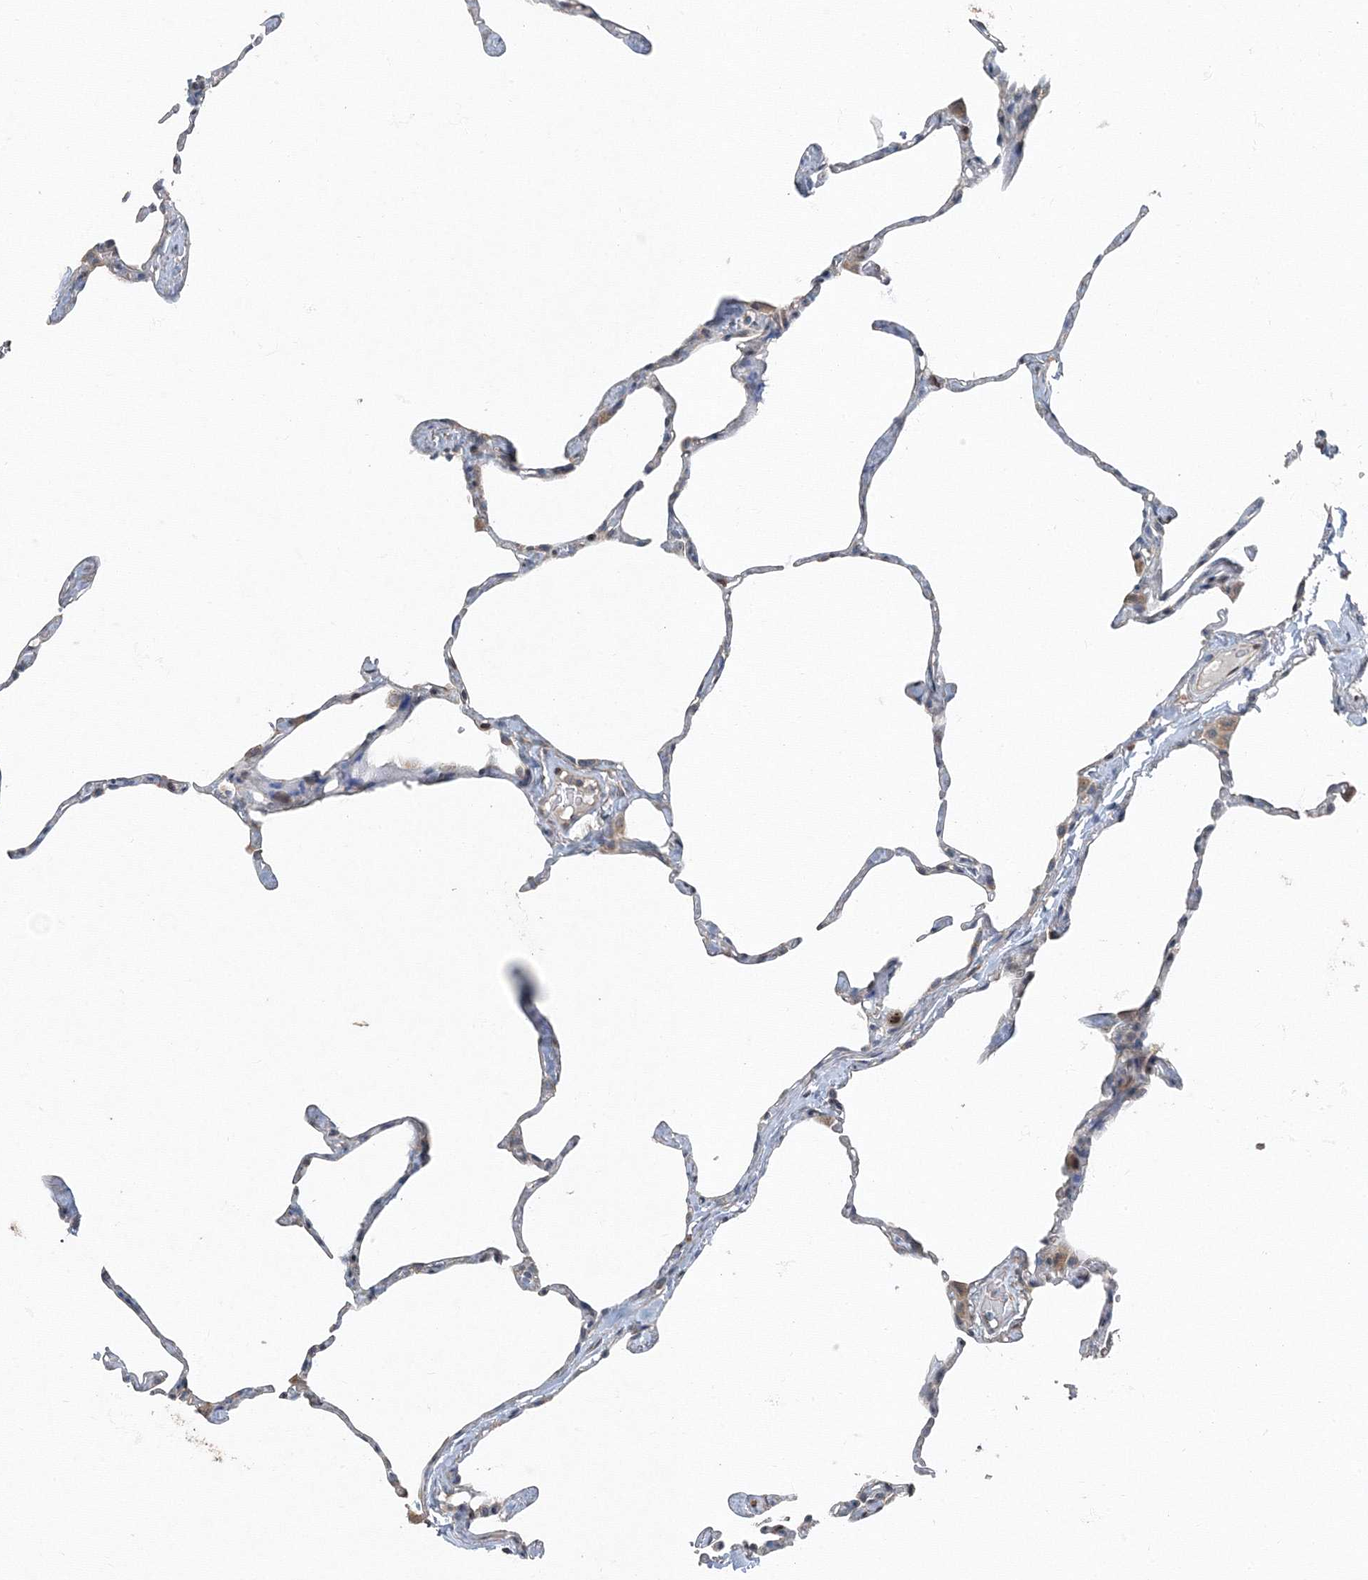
{"staining": {"intensity": "weak", "quantity": "<25%", "location": "cytoplasmic/membranous"}, "tissue": "lung", "cell_type": "Alveolar cells", "image_type": "normal", "snomed": [{"axis": "morphology", "description": "Normal tissue, NOS"}, {"axis": "topography", "description": "Lung"}], "caption": "Lung was stained to show a protein in brown. There is no significant positivity in alveolar cells. The staining is performed using DAB (3,3'-diaminobenzidine) brown chromogen with nuclei counter-stained in using hematoxylin.", "gene": "AASDH", "patient": {"sex": "male", "age": 65}}